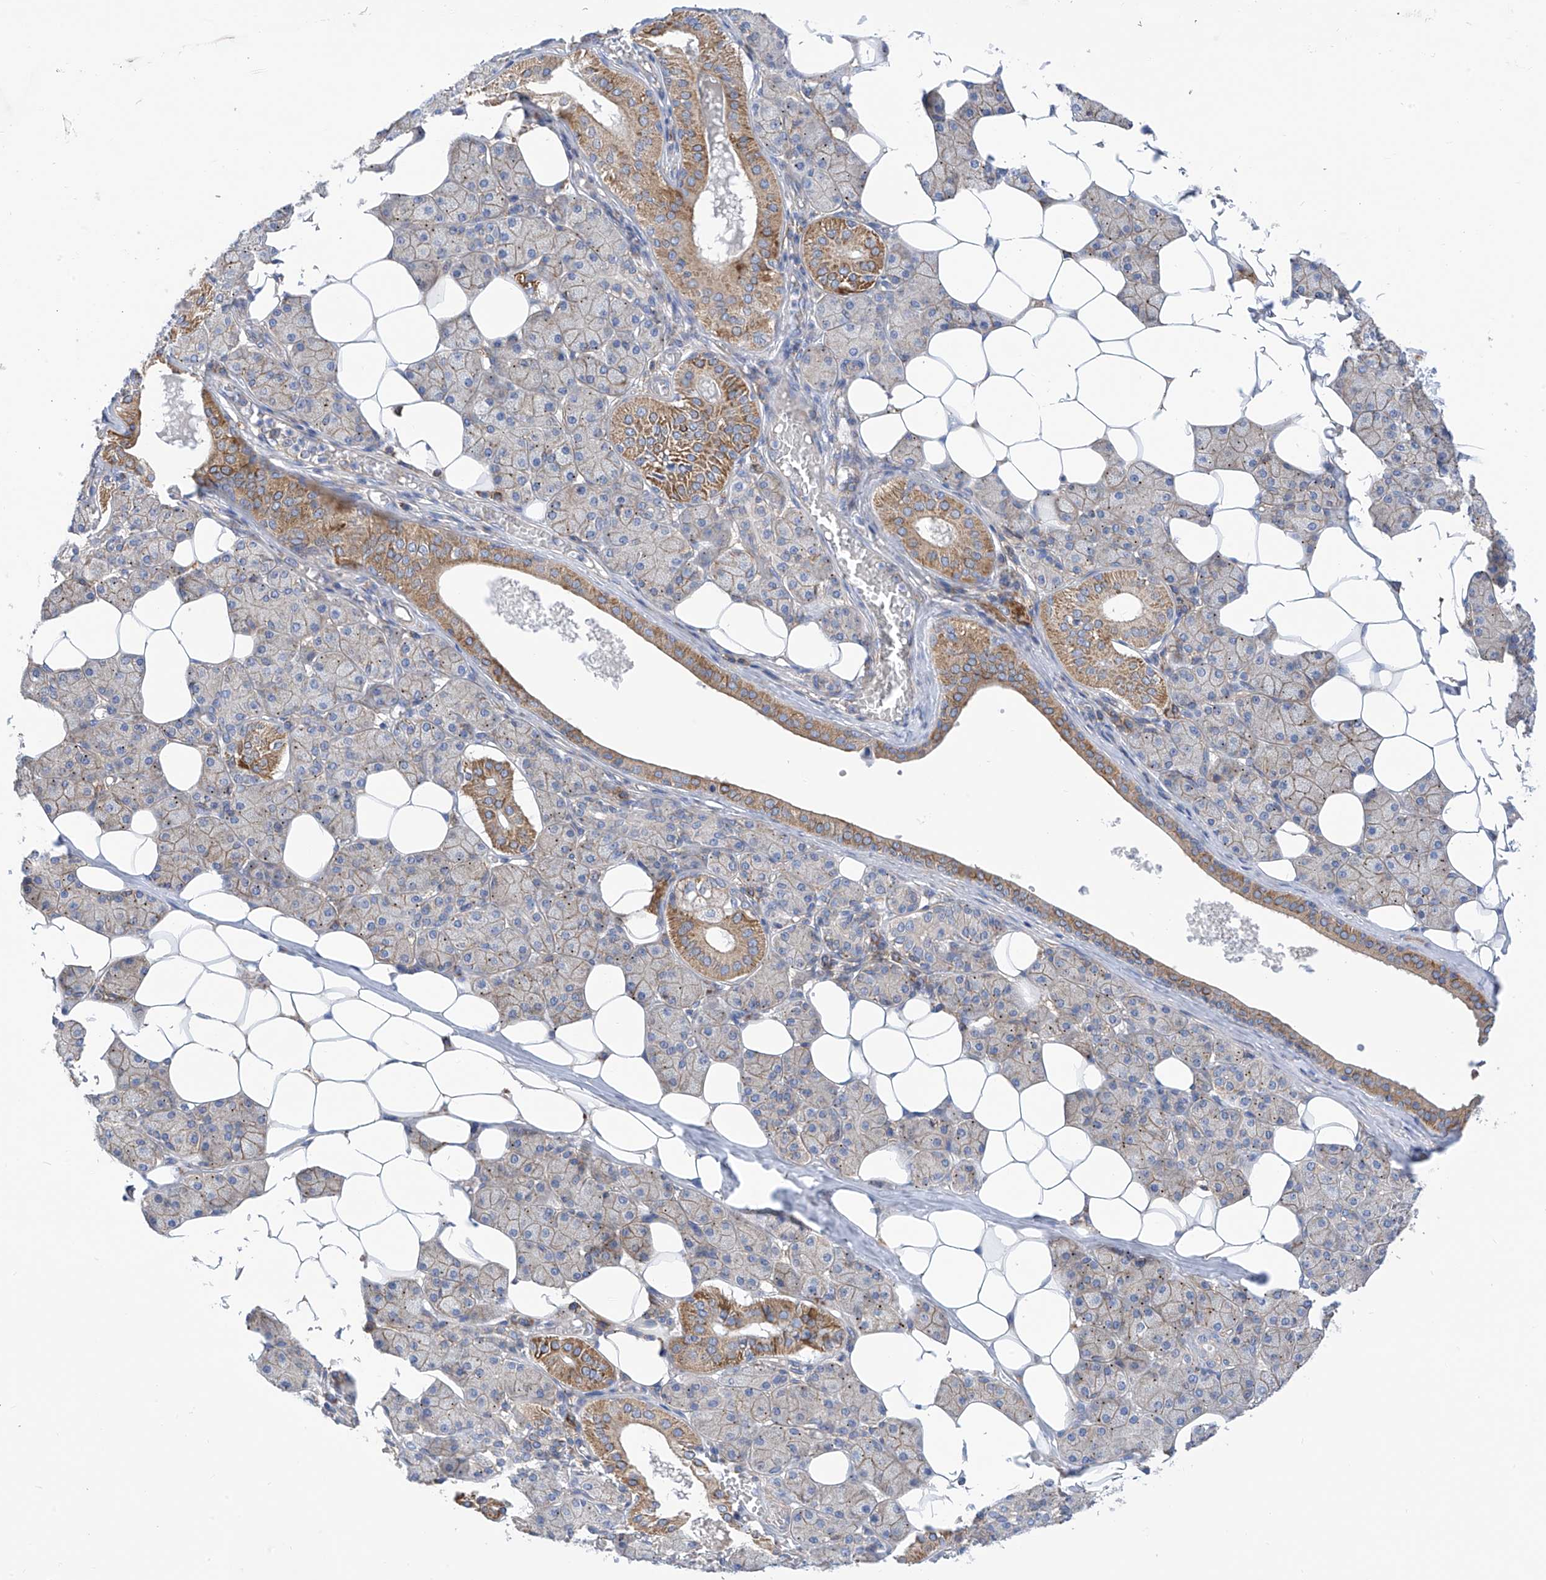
{"staining": {"intensity": "moderate", "quantity": "<25%", "location": "cytoplasmic/membranous"}, "tissue": "salivary gland", "cell_type": "Glandular cells", "image_type": "normal", "snomed": [{"axis": "morphology", "description": "Normal tissue, NOS"}, {"axis": "topography", "description": "Salivary gland"}], "caption": "Immunohistochemical staining of unremarkable human salivary gland reveals <25% levels of moderate cytoplasmic/membranous protein expression in about <25% of glandular cells.", "gene": "P2RX7", "patient": {"sex": "female", "age": 33}}